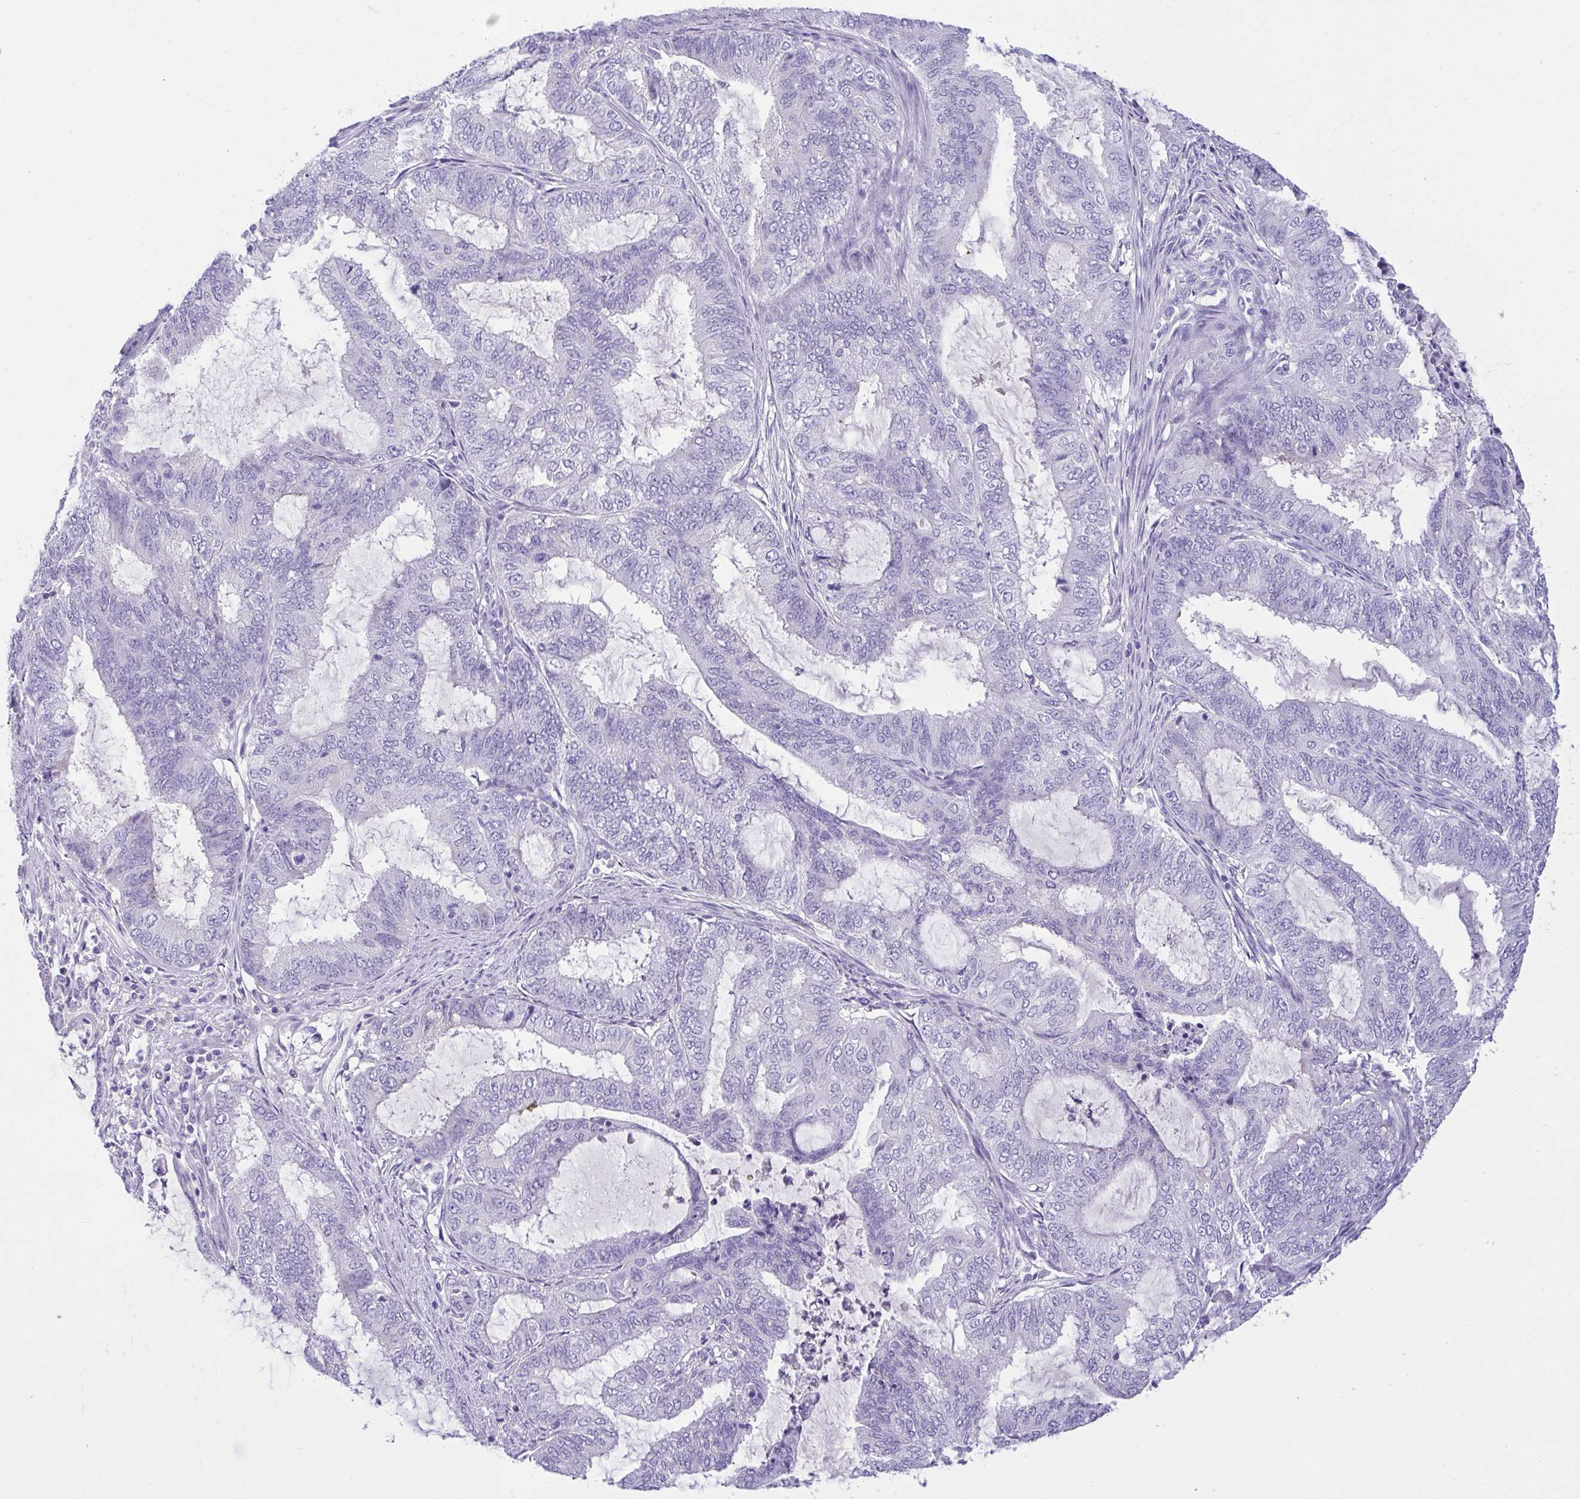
{"staining": {"intensity": "negative", "quantity": "none", "location": "none"}, "tissue": "endometrial cancer", "cell_type": "Tumor cells", "image_type": "cancer", "snomed": [{"axis": "morphology", "description": "Adenocarcinoma, NOS"}, {"axis": "topography", "description": "Endometrium"}], "caption": "High magnification brightfield microscopy of adenocarcinoma (endometrial) stained with DAB (brown) and counterstained with hematoxylin (blue): tumor cells show no significant positivity. Brightfield microscopy of IHC stained with DAB (3,3'-diaminobenzidine) (brown) and hematoxylin (blue), captured at high magnification.", "gene": "FBXL20", "patient": {"sex": "female", "age": 51}}